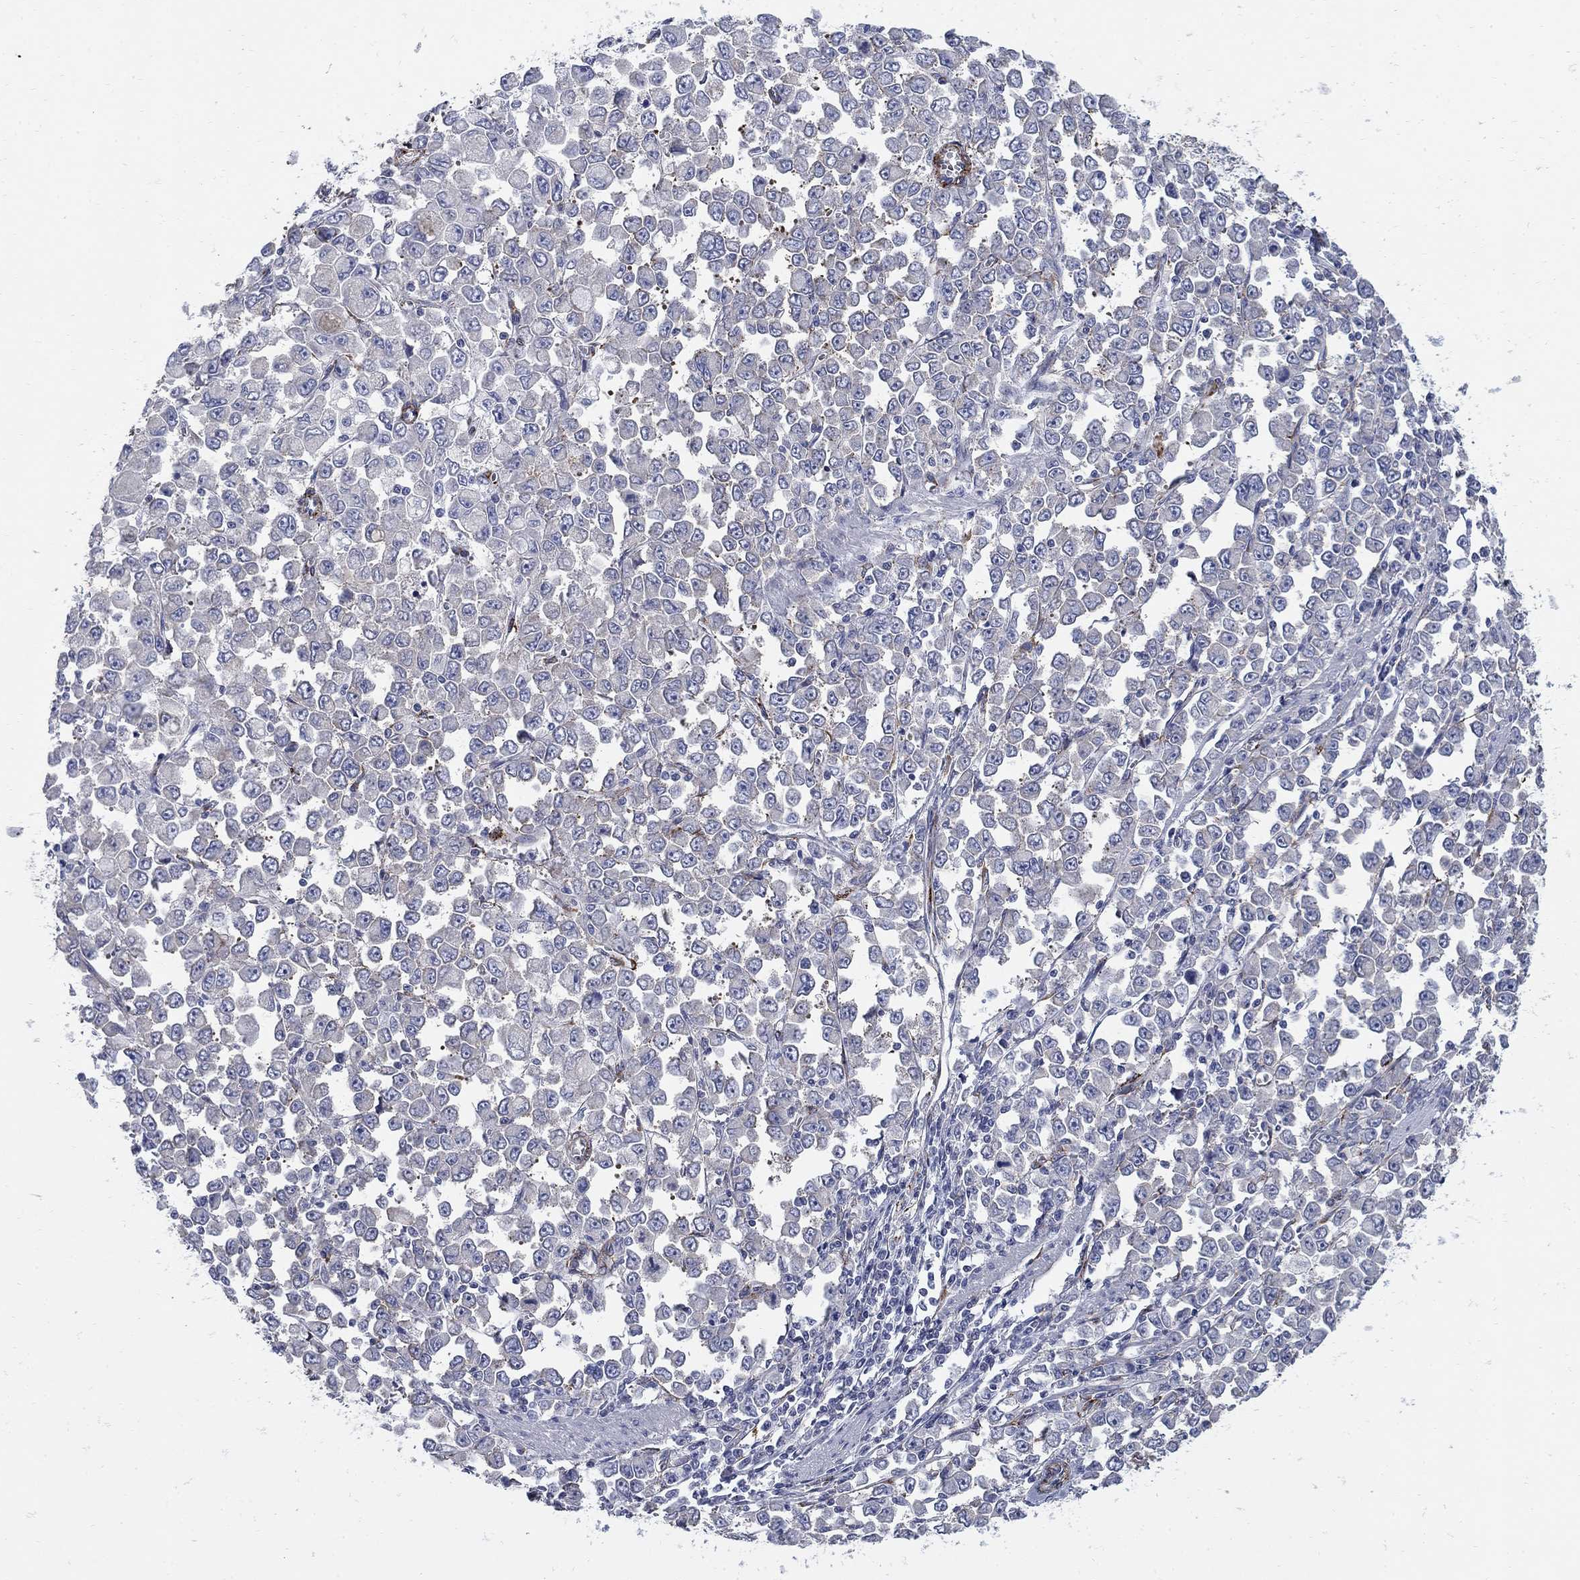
{"staining": {"intensity": "negative", "quantity": "none", "location": "none"}, "tissue": "stomach cancer", "cell_type": "Tumor cells", "image_type": "cancer", "snomed": [{"axis": "morphology", "description": "Adenocarcinoma, NOS"}, {"axis": "topography", "description": "Stomach, upper"}], "caption": "High power microscopy image of an immunohistochemistry histopathology image of adenocarcinoma (stomach), revealing no significant expression in tumor cells.", "gene": "SEPTIN8", "patient": {"sex": "male", "age": 70}}